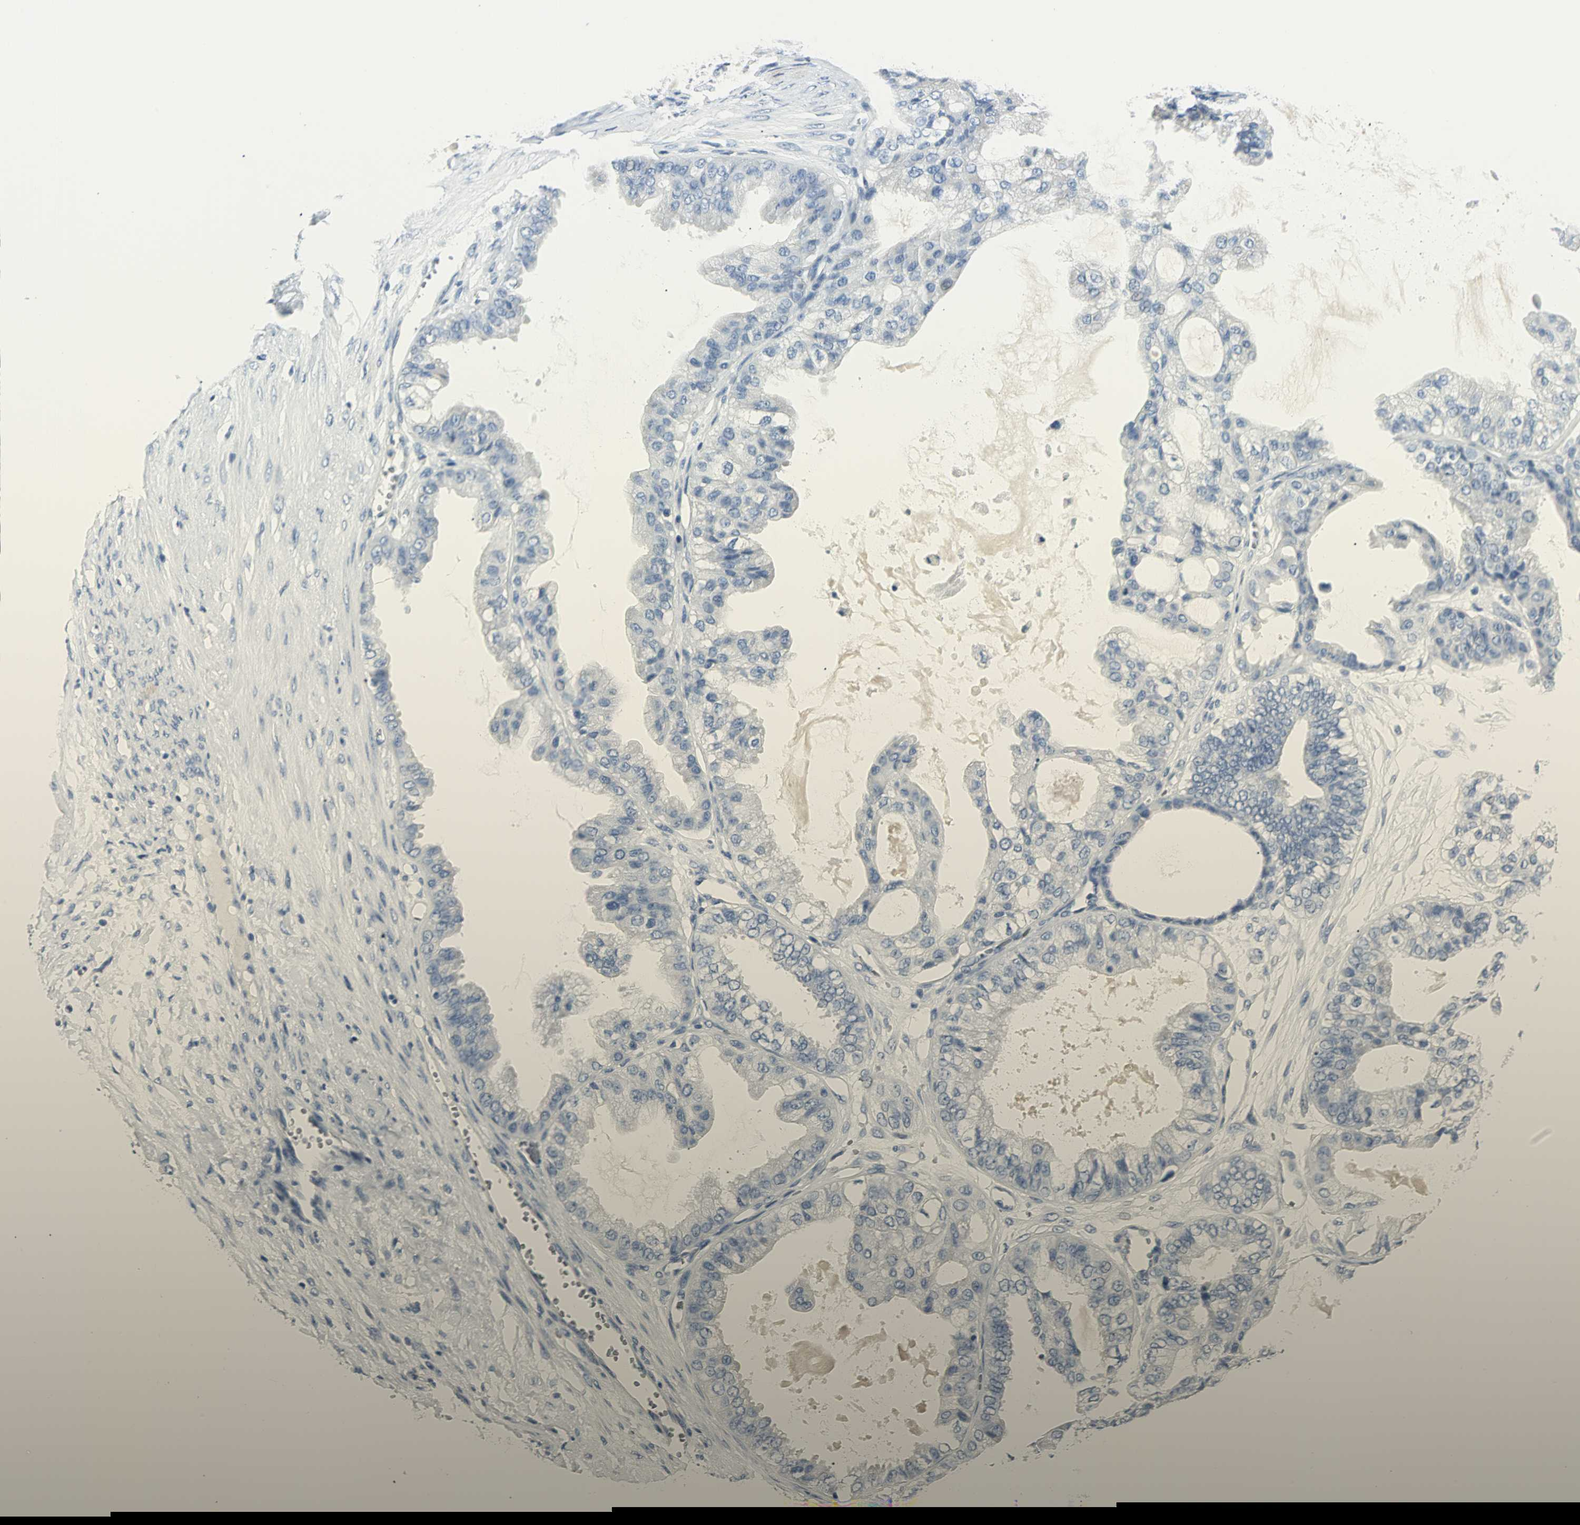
{"staining": {"intensity": "negative", "quantity": "none", "location": "none"}, "tissue": "ovarian cancer", "cell_type": "Tumor cells", "image_type": "cancer", "snomed": [{"axis": "morphology", "description": "Carcinoma, NOS"}, {"axis": "morphology", "description": "Carcinoma, endometroid"}, {"axis": "topography", "description": "Ovary"}], "caption": "A high-resolution image shows immunohistochemistry (IHC) staining of ovarian carcinoma, which demonstrates no significant expression in tumor cells.", "gene": "RIPOR1", "patient": {"sex": "female", "age": 50}}